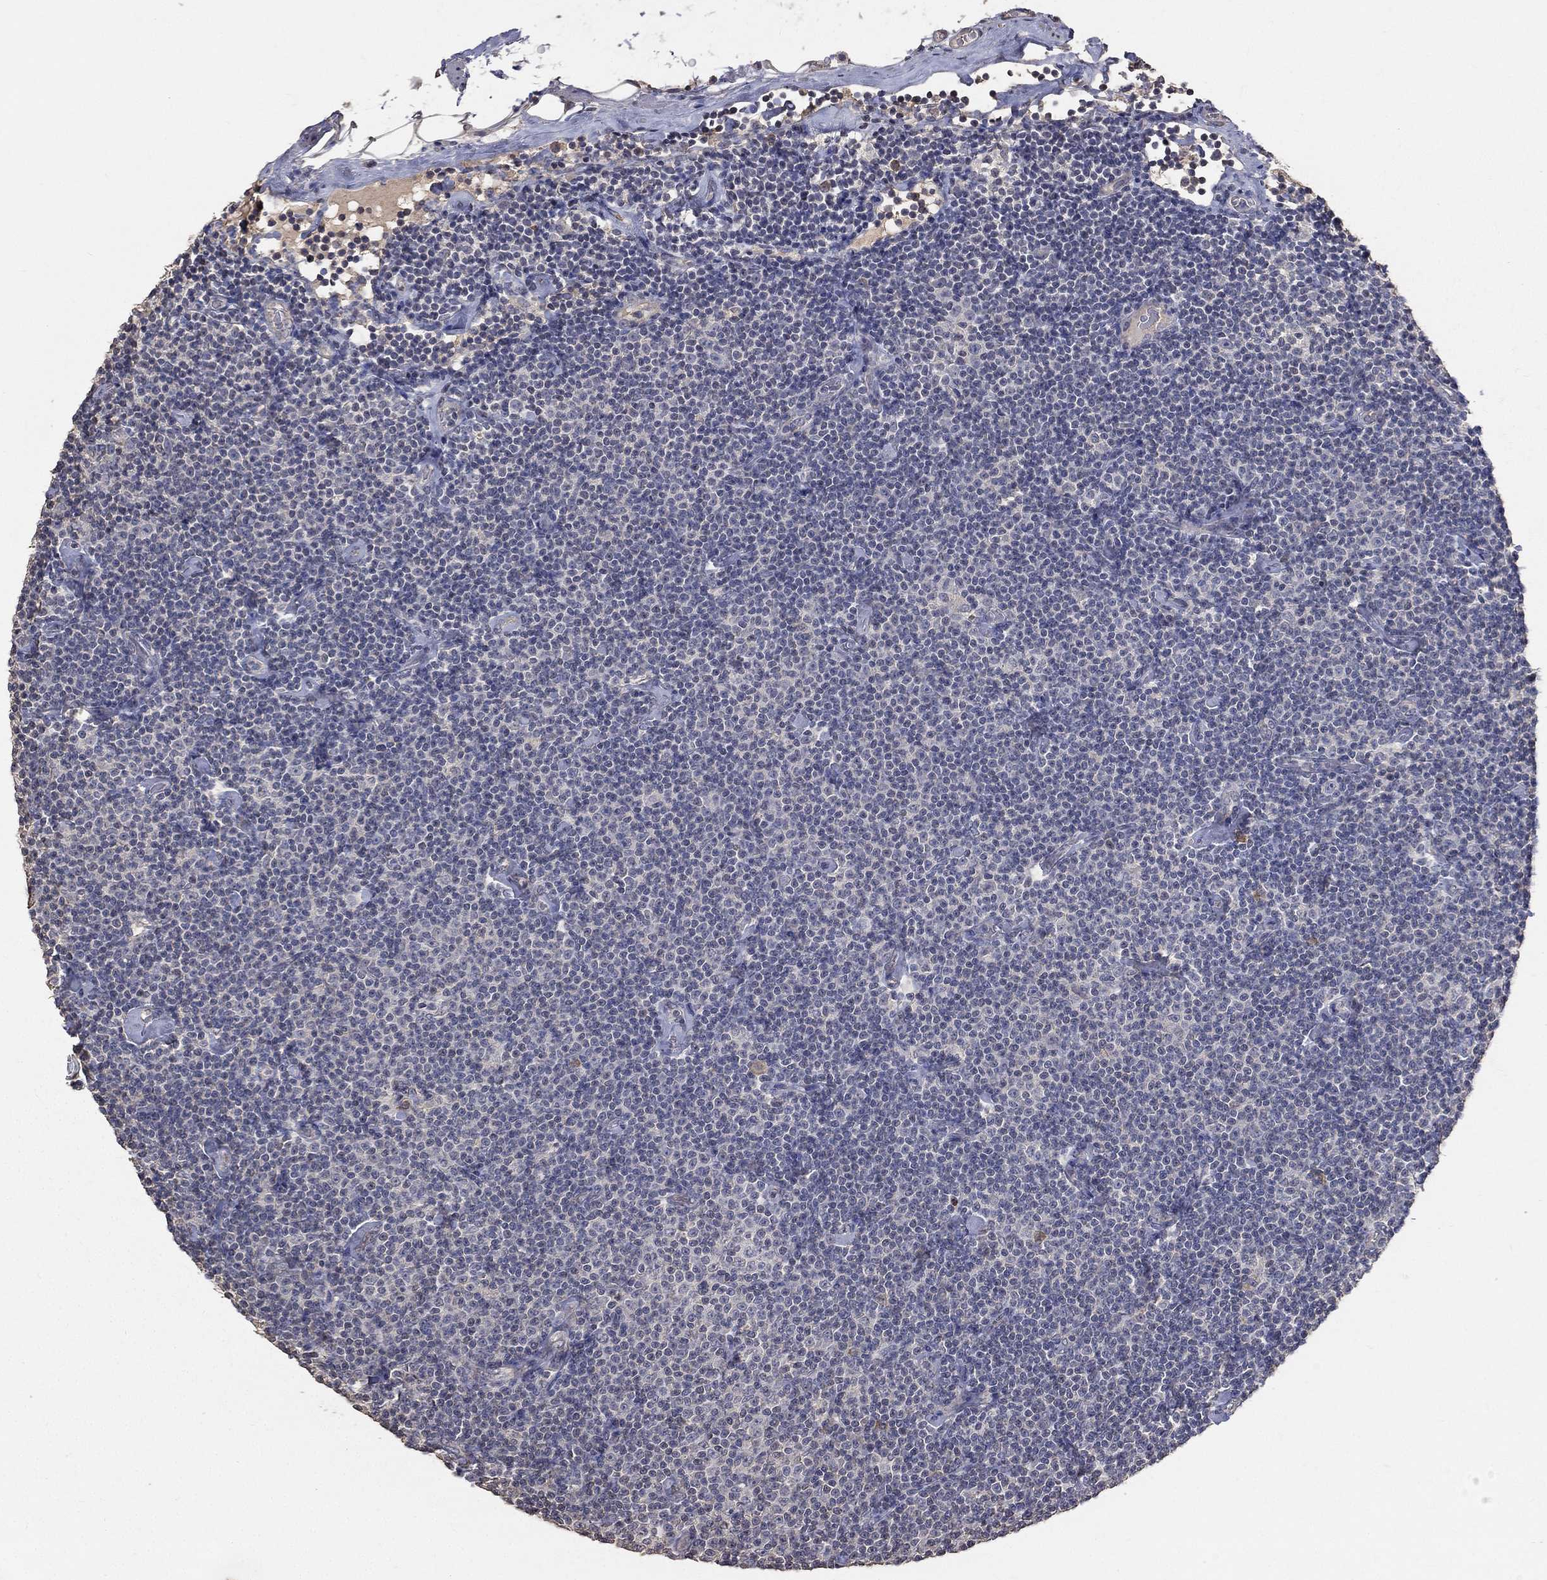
{"staining": {"intensity": "negative", "quantity": "none", "location": "none"}, "tissue": "lymphoma", "cell_type": "Tumor cells", "image_type": "cancer", "snomed": [{"axis": "morphology", "description": "Malignant lymphoma, non-Hodgkin's type, Low grade"}, {"axis": "topography", "description": "Lymph node"}], "caption": "Immunohistochemical staining of human low-grade malignant lymphoma, non-Hodgkin's type displays no significant positivity in tumor cells. (Immunohistochemistry, brightfield microscopy, high magnification).", "gene": "SNAP25", "patient": {"sex": "male", "age": 81}}